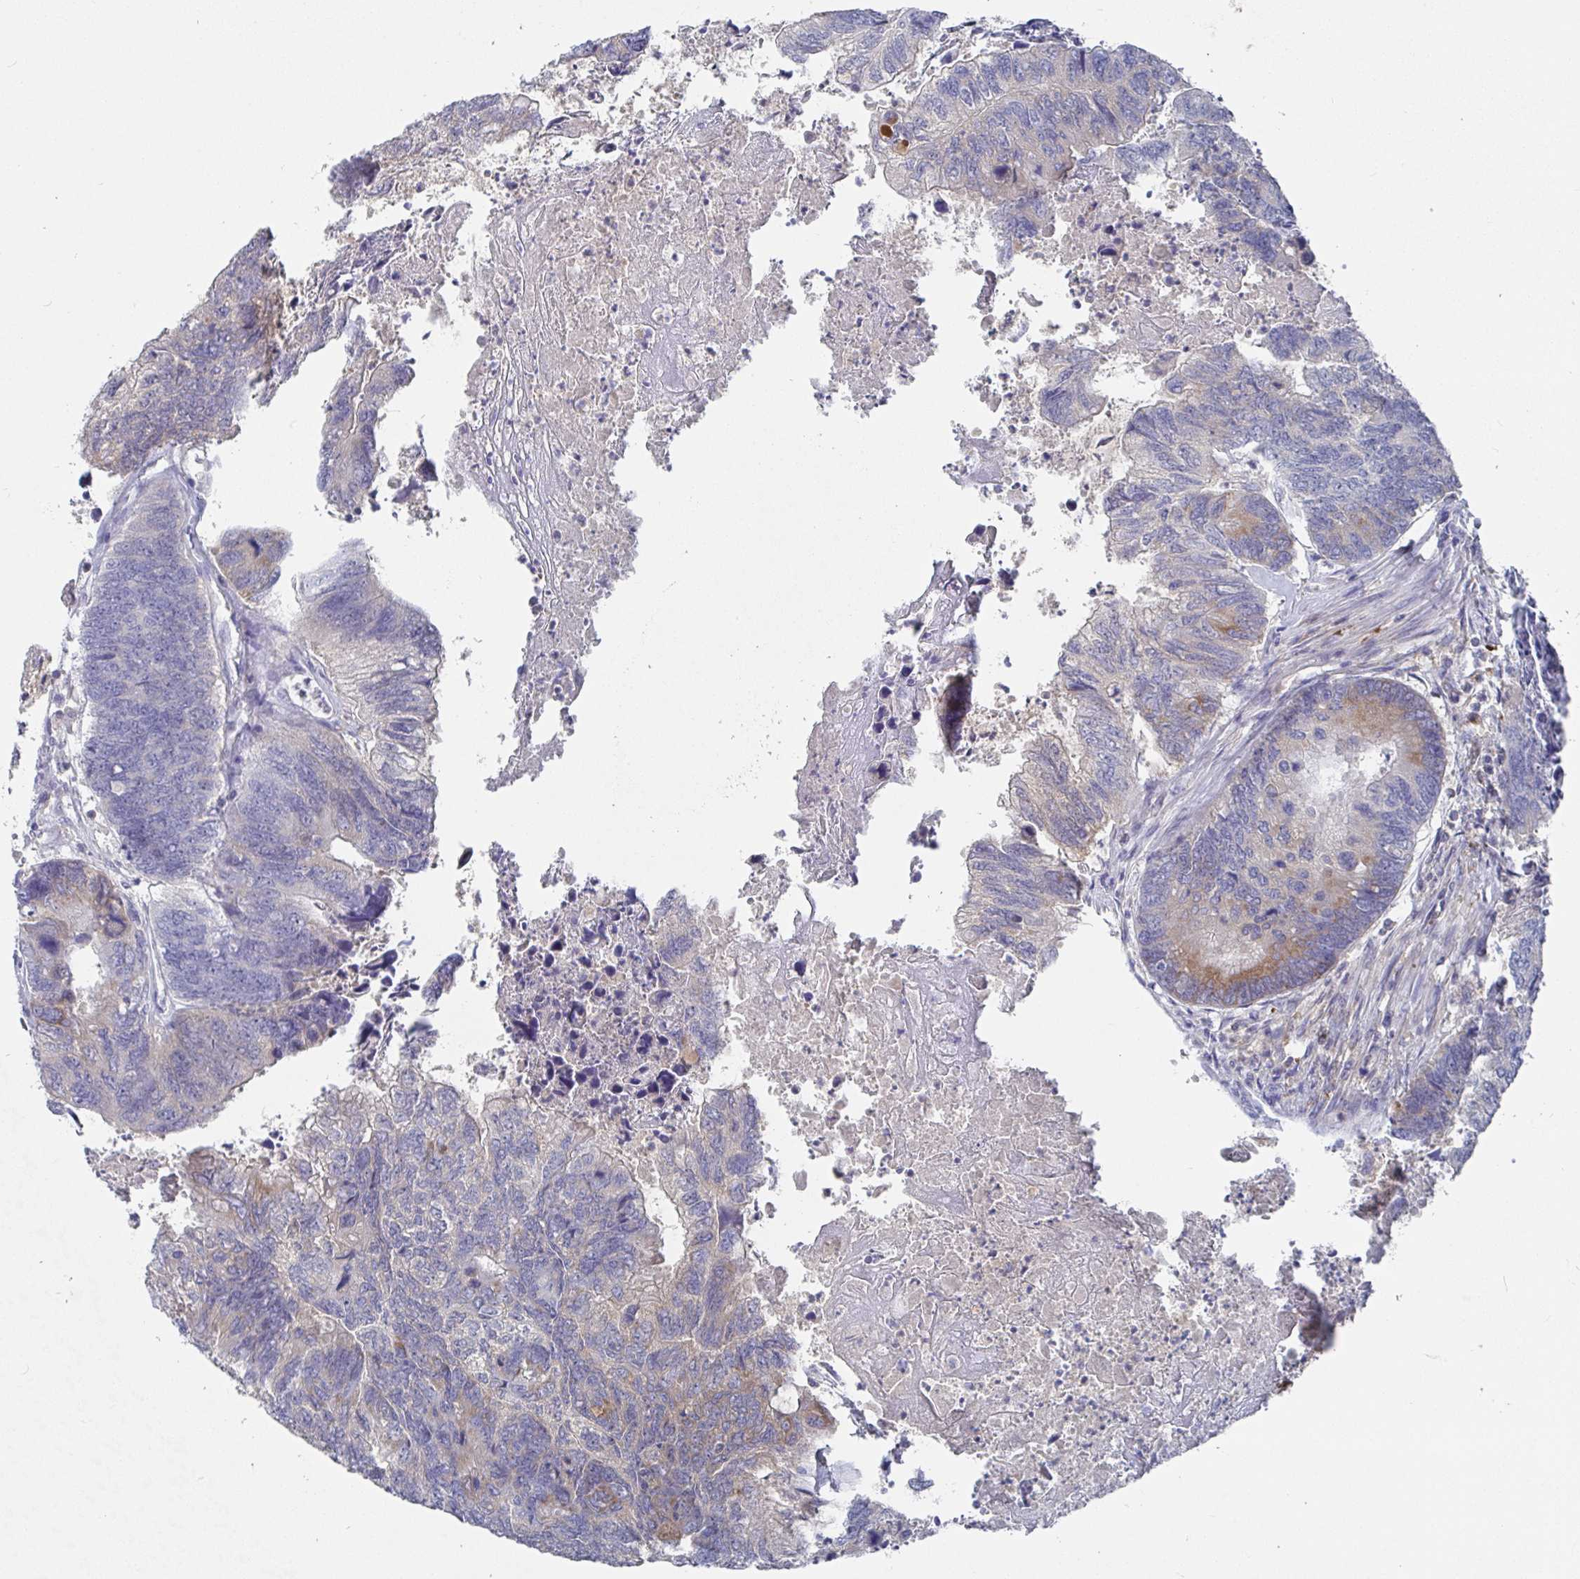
{"staining": {"intensity": "moderate", "quantity": "<25%", "location": "cytoplasmic/membranous"}, "tissue": "colorectal cancer", "cell_type": "Tumor cells", "image_type": "cancer", "snomed": [{"axis": "morphology", "description": "Adenocarcinoma, NOS"}, {"axis": "topography", "description": "Colon"}], "caption": "Brown immunohistochemical staining in human adenocarcinoma (colorectal) reveals moderate cytoplasmic/membranous expression in approximately <25% of tumor cells.", "gene": "GPR148", "patient": {"sex": "female", "age": 67}}